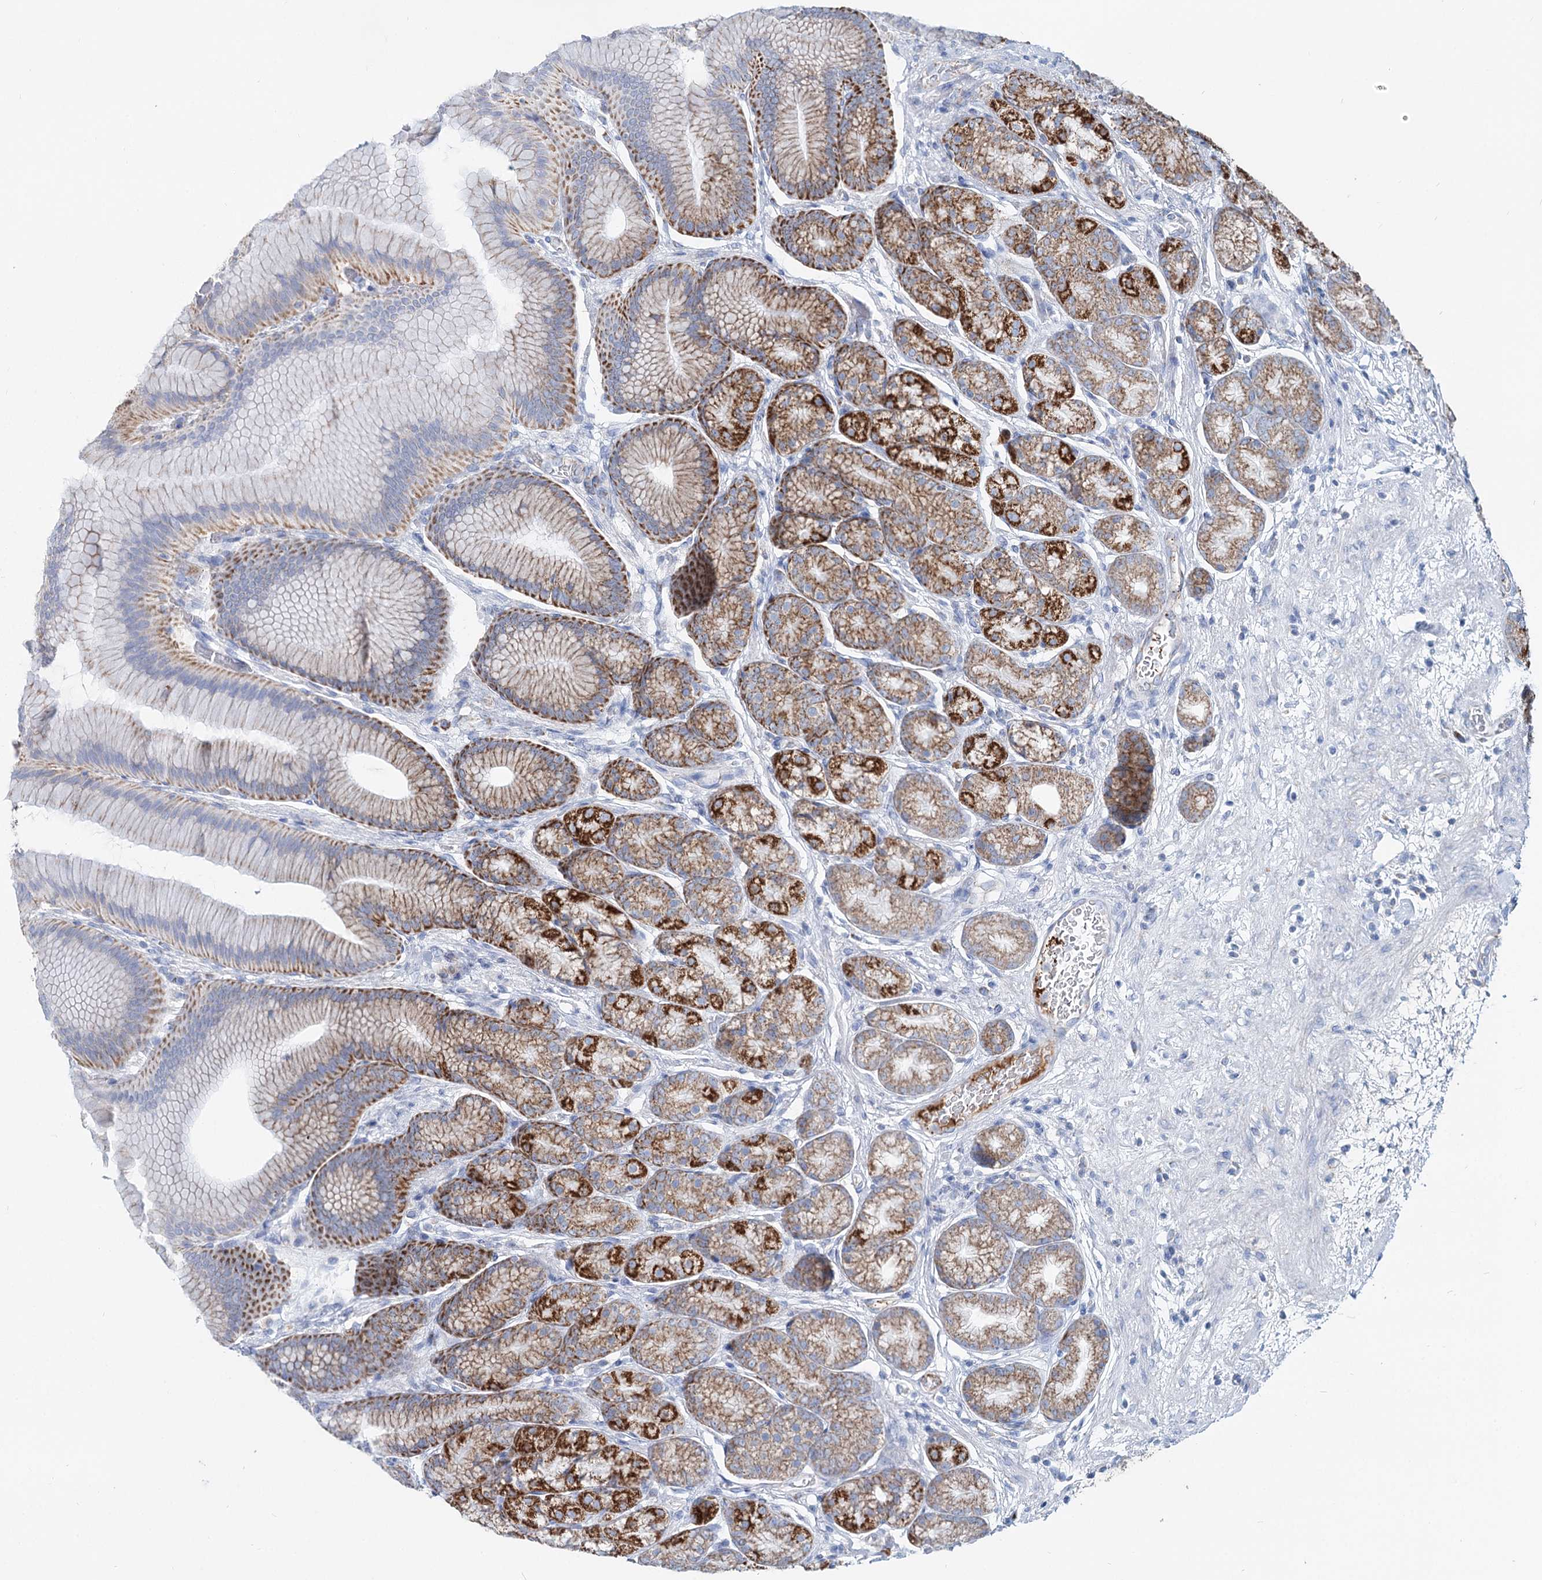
{"staining": {"intensity": "strong", "quantity": "25%-75%", "location": "cytoplasmic/membranous"}, "tissue": "stomach", "cell_type": "Glandular cells", "image_type": "normal", "snomed": [{"axis": "morphology", "description": "Normal tissue, NOS"}, {"axis": "morphology", "description": "Adenocarcinoma, NOS"}, {"axis": "morphology", "description": "Adenocarcinoma, High grade"}, {"axis": "topography", "description": "Stomach, upper"}, {"axis": "topography", "description": "Stomach"}], "caption": "Stomach stained for a protein (brown) shows strong cytoplasmic/membranous positive staining in about 25%-75% of glandular cells.", "gene": "MCCC2", "patient": {"sex": "female", "age": 65}}